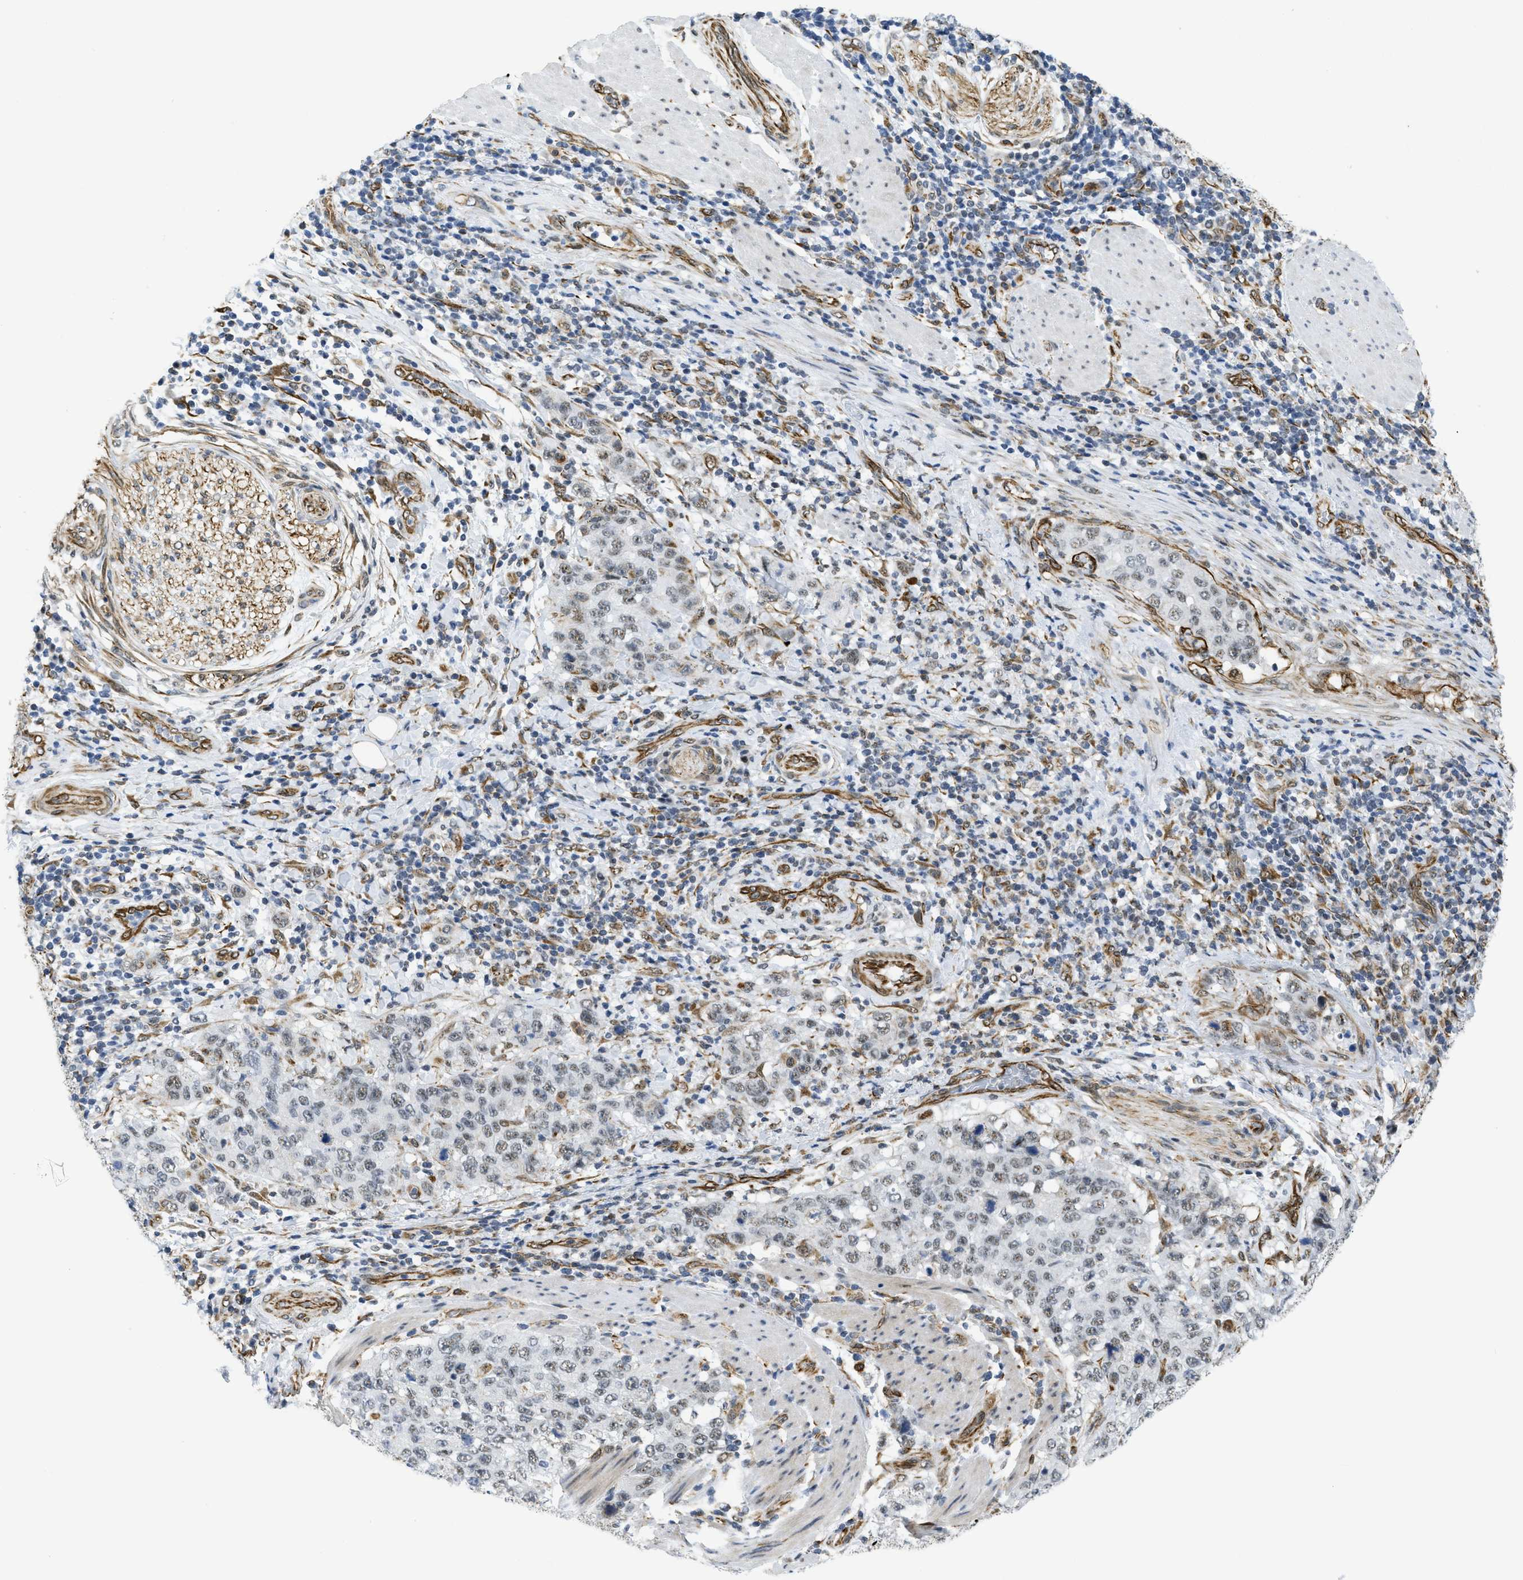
{"staining": {"intensity": "weak", "quantity": "25%-75%", "location": "nuclear"}, "tissue": "stomach cancer", "cell_type": "Tumor cells", "image_type": "cancer", "snomed": [{"axis": "morphology", "description": "Adenocarcinoma, NOS"}, {"axis": "topography", "description": "Stomach"}], "caption": "High-magnification brightfield microscopy of stomach cancer stained with DAB (3,3'-diaminobenzidine) (brown) and counterstained with hematoxylin (blue). tumor cells exhibit weak nuclear staining is appreciated in about25%-75% of cells.", "gene": "LRRC8B", "patient": {"sex": "male", "age": 48}}